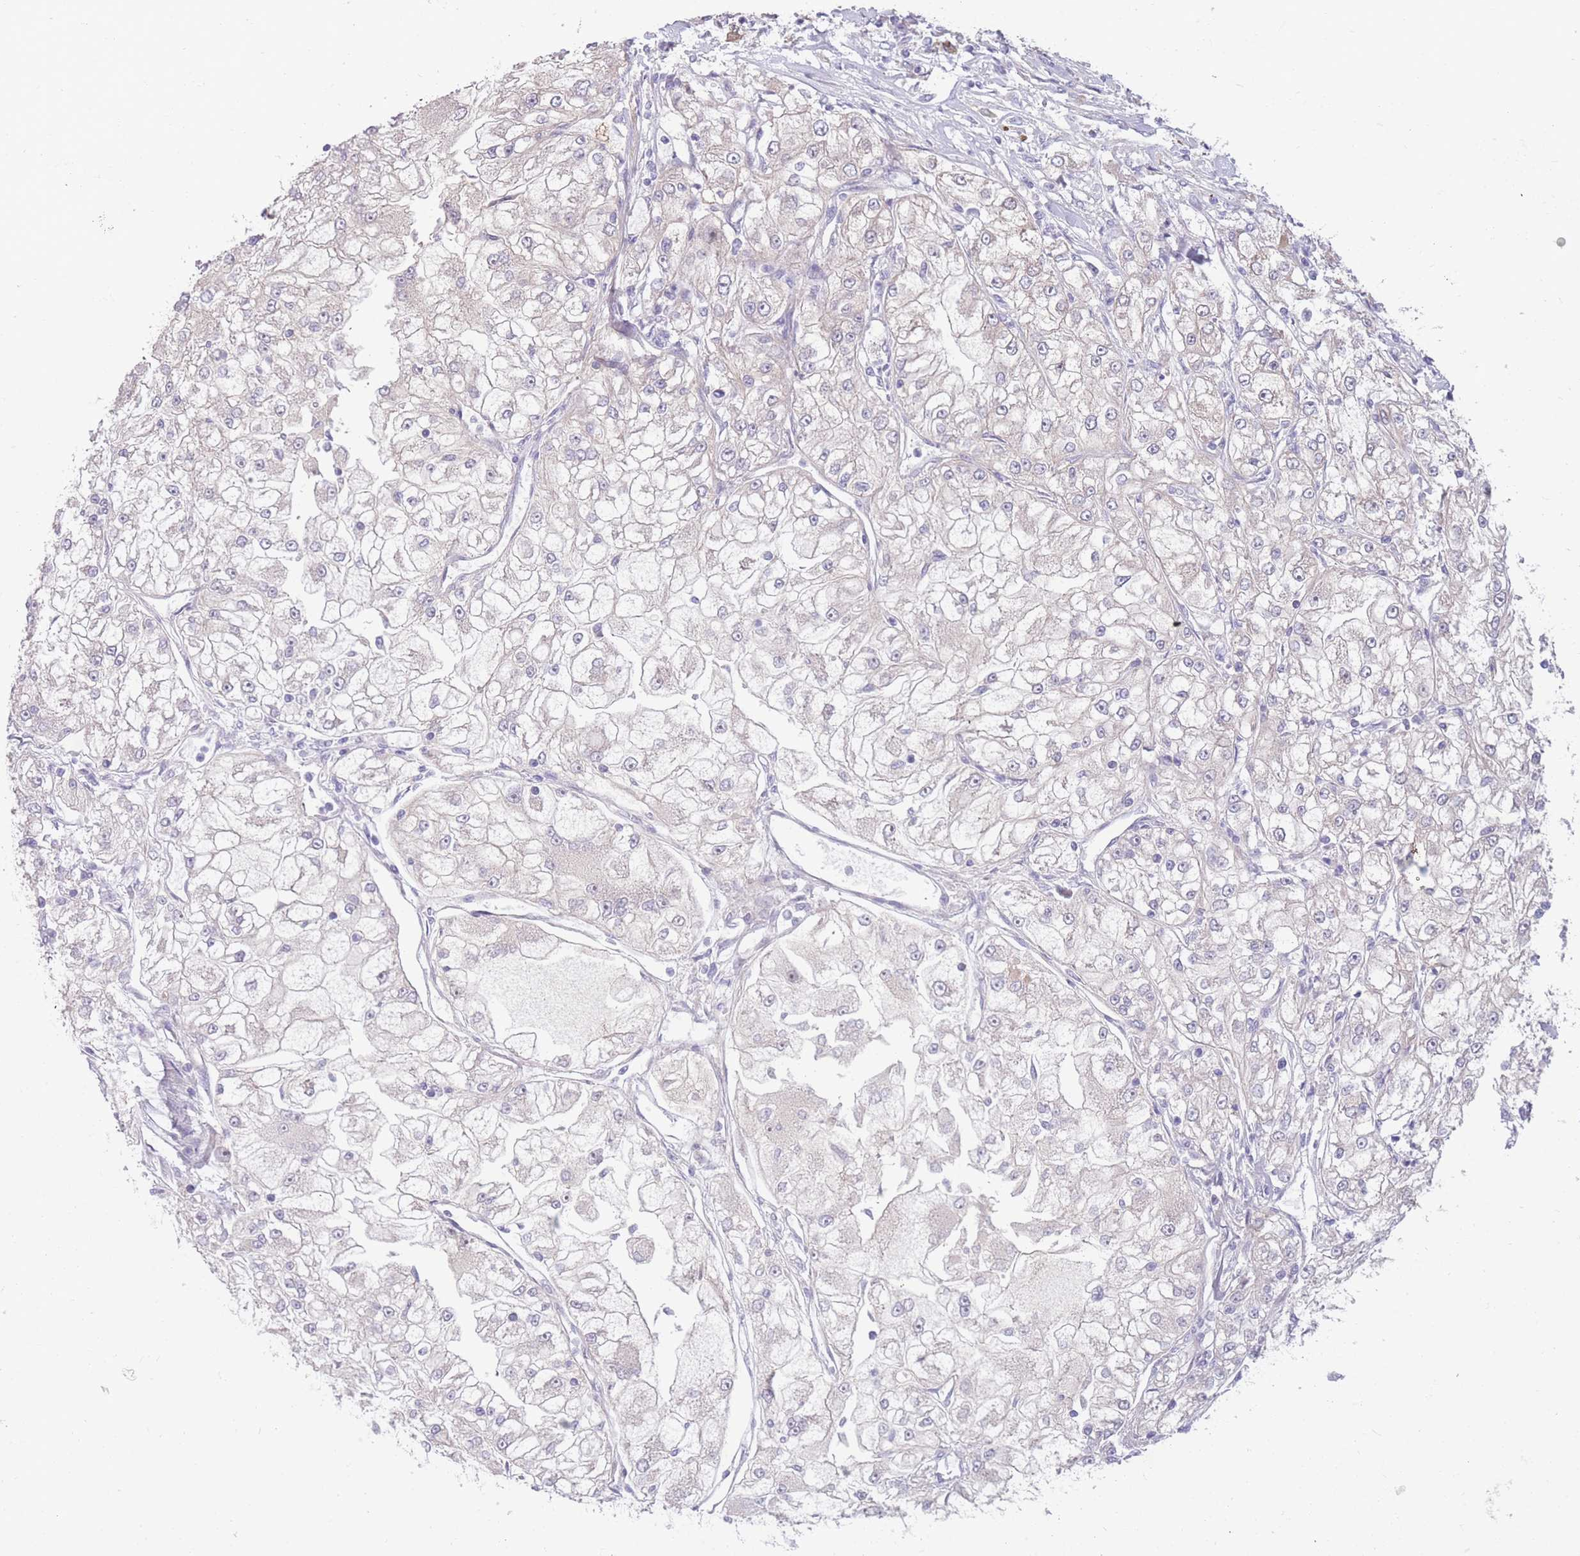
{"staining": {"intensity": "negative", "quantity": "none", "location": "none"}, "tissue": "renal cancer", "cell_type": "Tumor cells", "image_type": "cancer", "snomed": [{"axis": "morphology", "description": "Adenocarcinoma, NOS"}, {"axis": "topography", "description": "Kidney"}], "caption": "The micrograph demonstrates no staining of tumor cells in renal cancer (adenocarcinoma).", "gene": "PDE4A", "patient": {"sex": "female", "age": 72}}